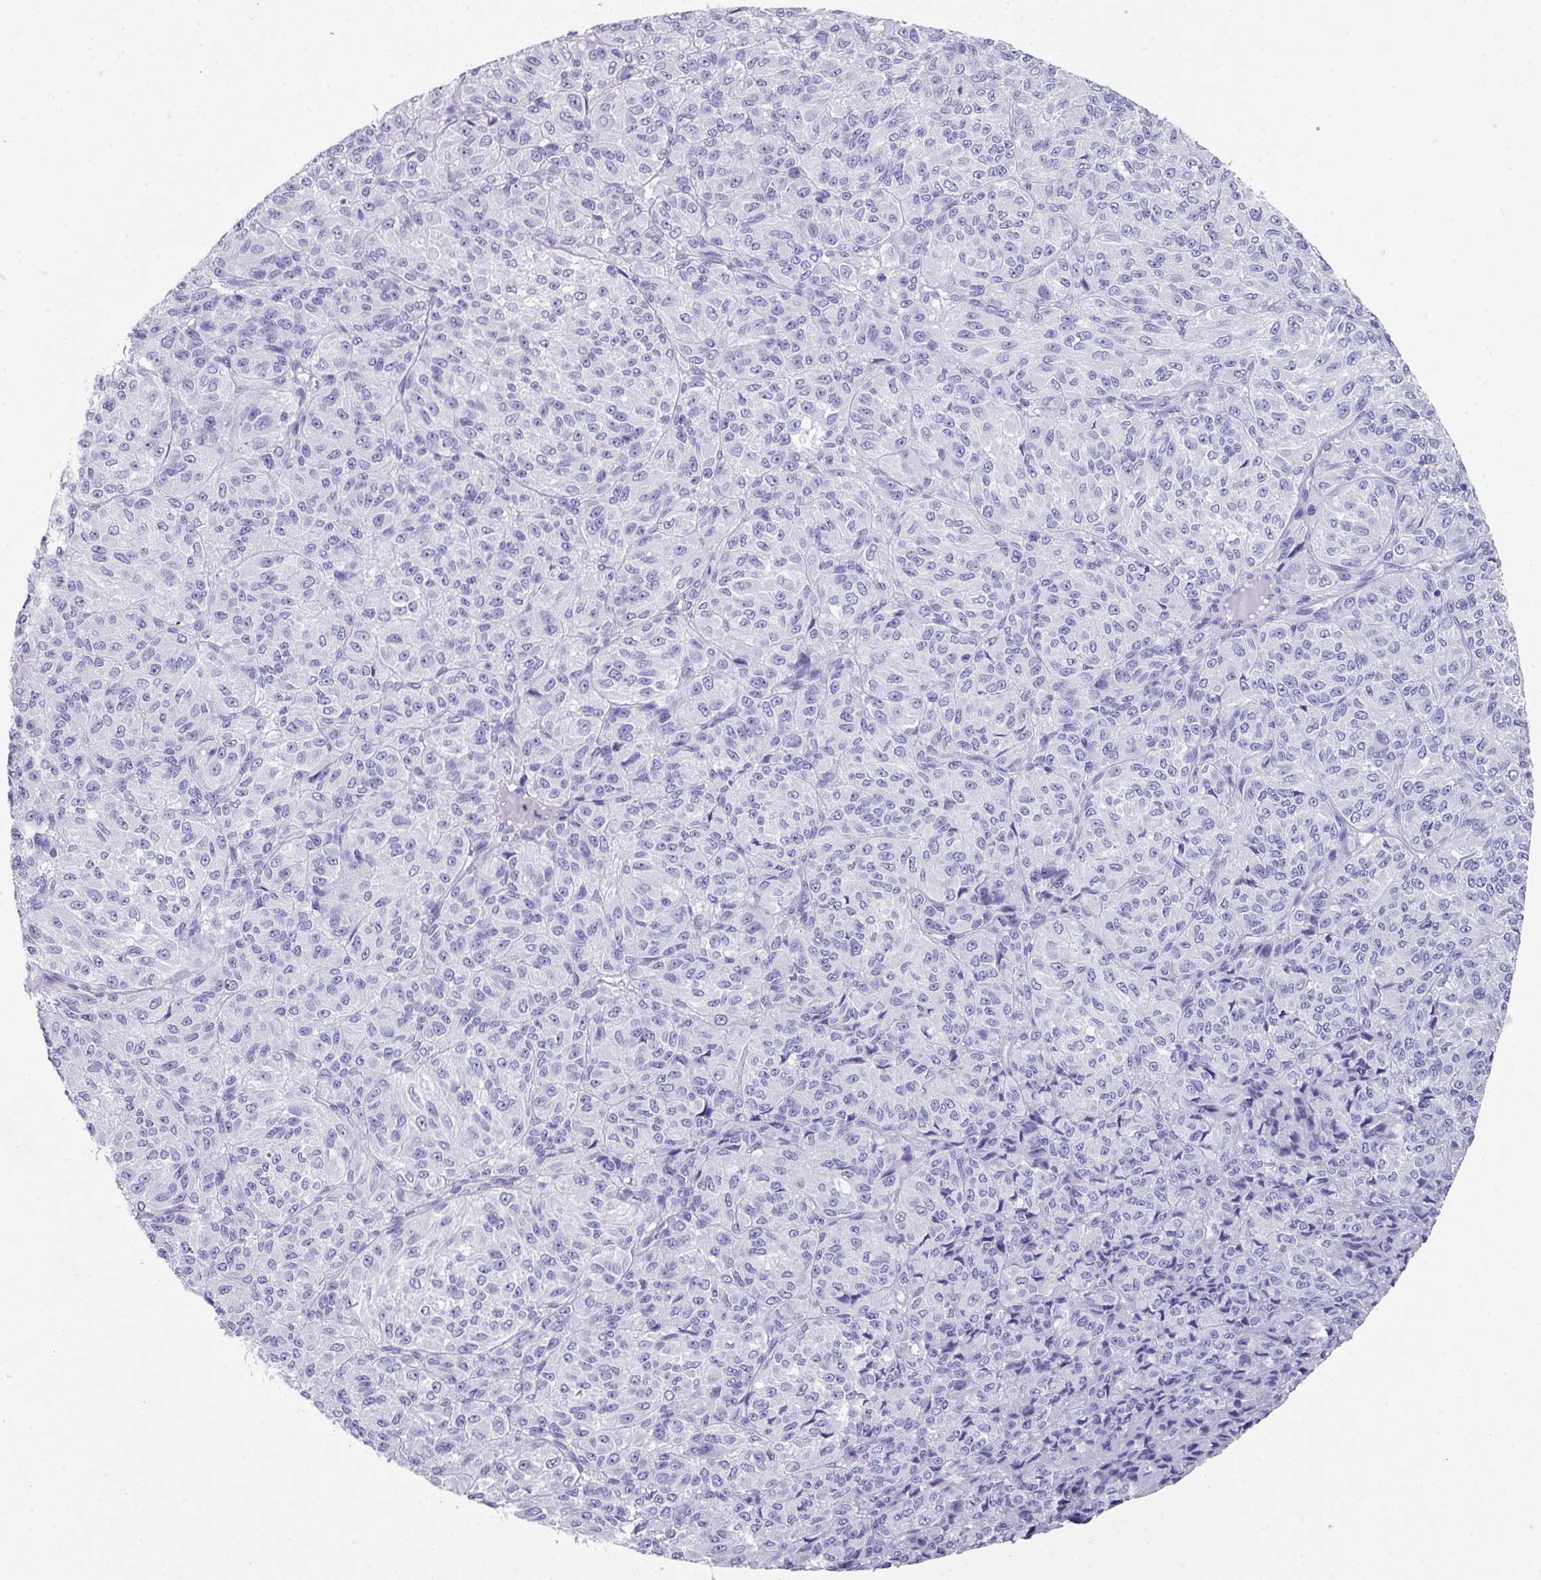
{"staining": {"intensity": "negative", "quantity": "none", "location": "none"}, "tissue": "melanoma", "cell_type": "Tumor cells", "image_type": "cancer", "snomed": [{"axis": "morphology", "description": "Malignant melanoma, Metastatic site"}, {"axis": "topography", "description": "Brain"}], "caption": "The photomicrograph shows no significant positivity in tumor cells of malignant melanoma (metastatic site).", "gene": "PEX10", "patient": {"sex": "female", "age": 56}}